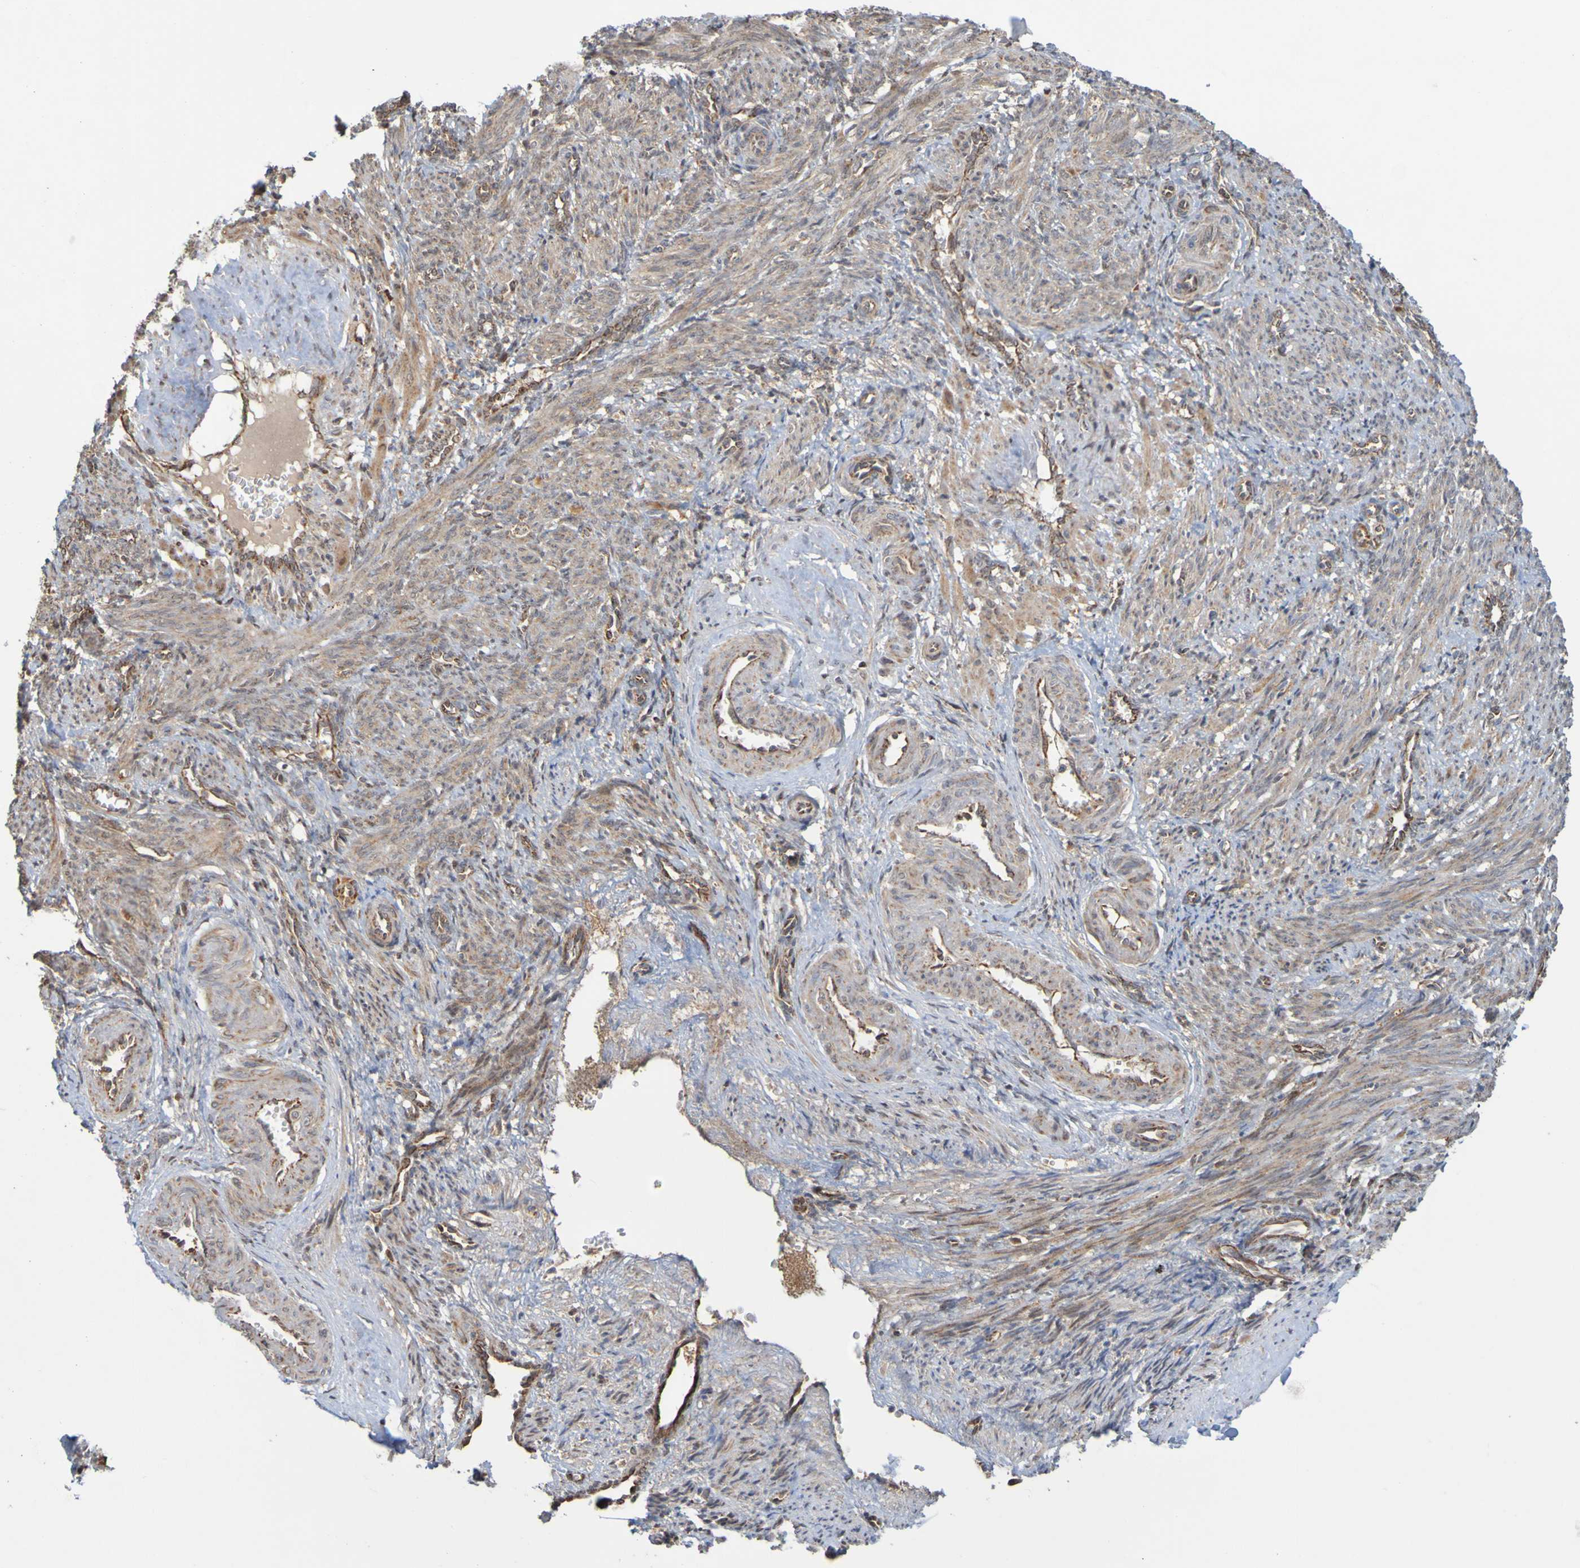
{"staining": {"intensity": "weak", "quantity": ">75%", "location": "cytoplasmic/membranous"}, "tissue": "smooth muscle", "cell_type": "Smooth muscle cells", "image_type": "normal", "snomed": [{"axis": "morphology", "description": "Normal tissue, NOS"}, {"axis": "topography", "description": "Endometrium"}], "caption": "A brown stain shows weak cytoplasmic/membranous staining of a protein in smooth muscle cells of unremarkable human smooth muscle. The staining was performed using DAB to visualize the protein expression in brown, while the nuclei were stained in blue with hematoxylin (Magnification: 20x).", "gene": "TMBIM1", "patient": {"sex": "female", "age": 33}}